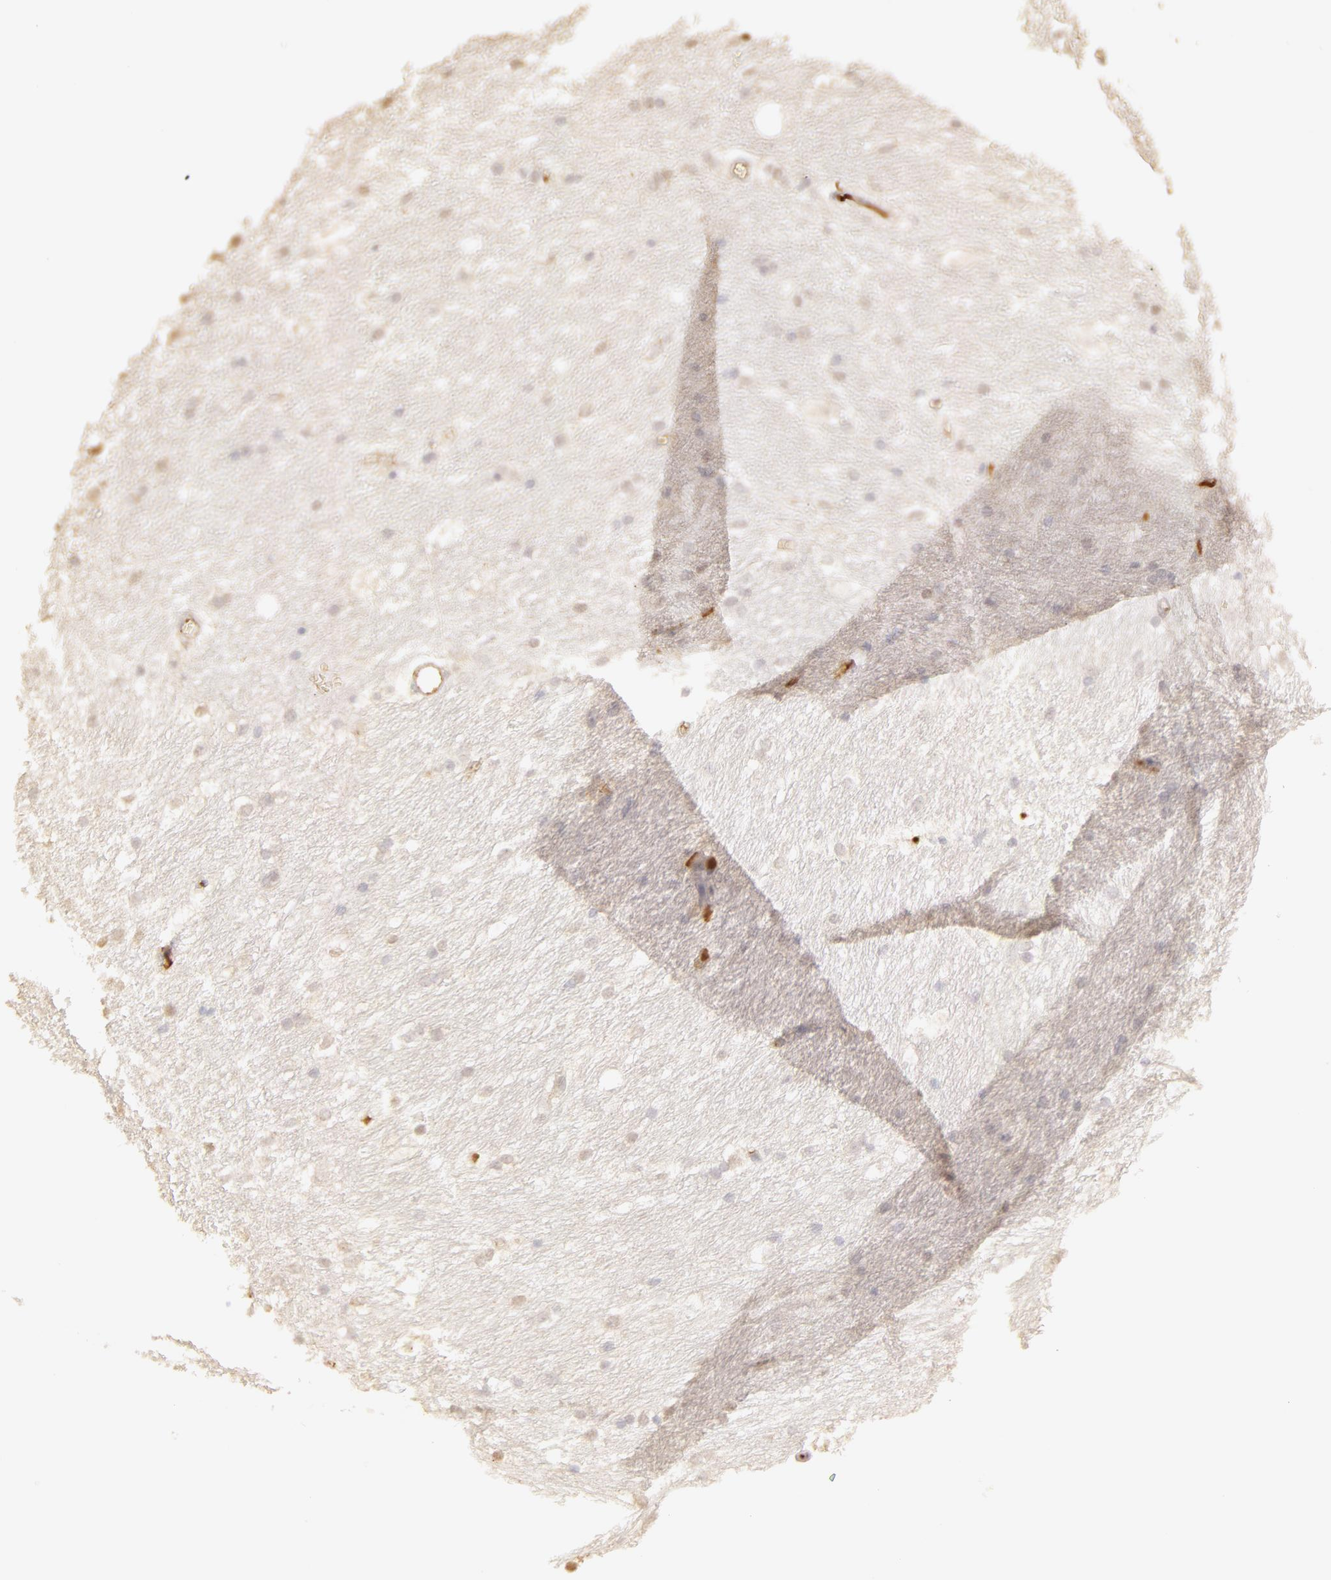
{"staining": {"intensity": "negative", "quantity": "none", "location": "none"}, "tissue": "caudate", "cell_type": "Glial cells", "image_type": "normal", "snomed": [{"axis": "morphology", "description": "Normal tissue, NOS"}, {"axis": "topography", "description": "Lateral ventricle wall"}], "caption": "The immunohistochemistry micrograph has no significant positivity in glial cells of caudate. (Stains: DAB (3,3'-diaminobenzidine) IHC with hematoxylin counter stain, Microscopy: brightfield microscopy at high magnification).", "gene": "C1R", "patient": {"sex": "female", "age": 19}}